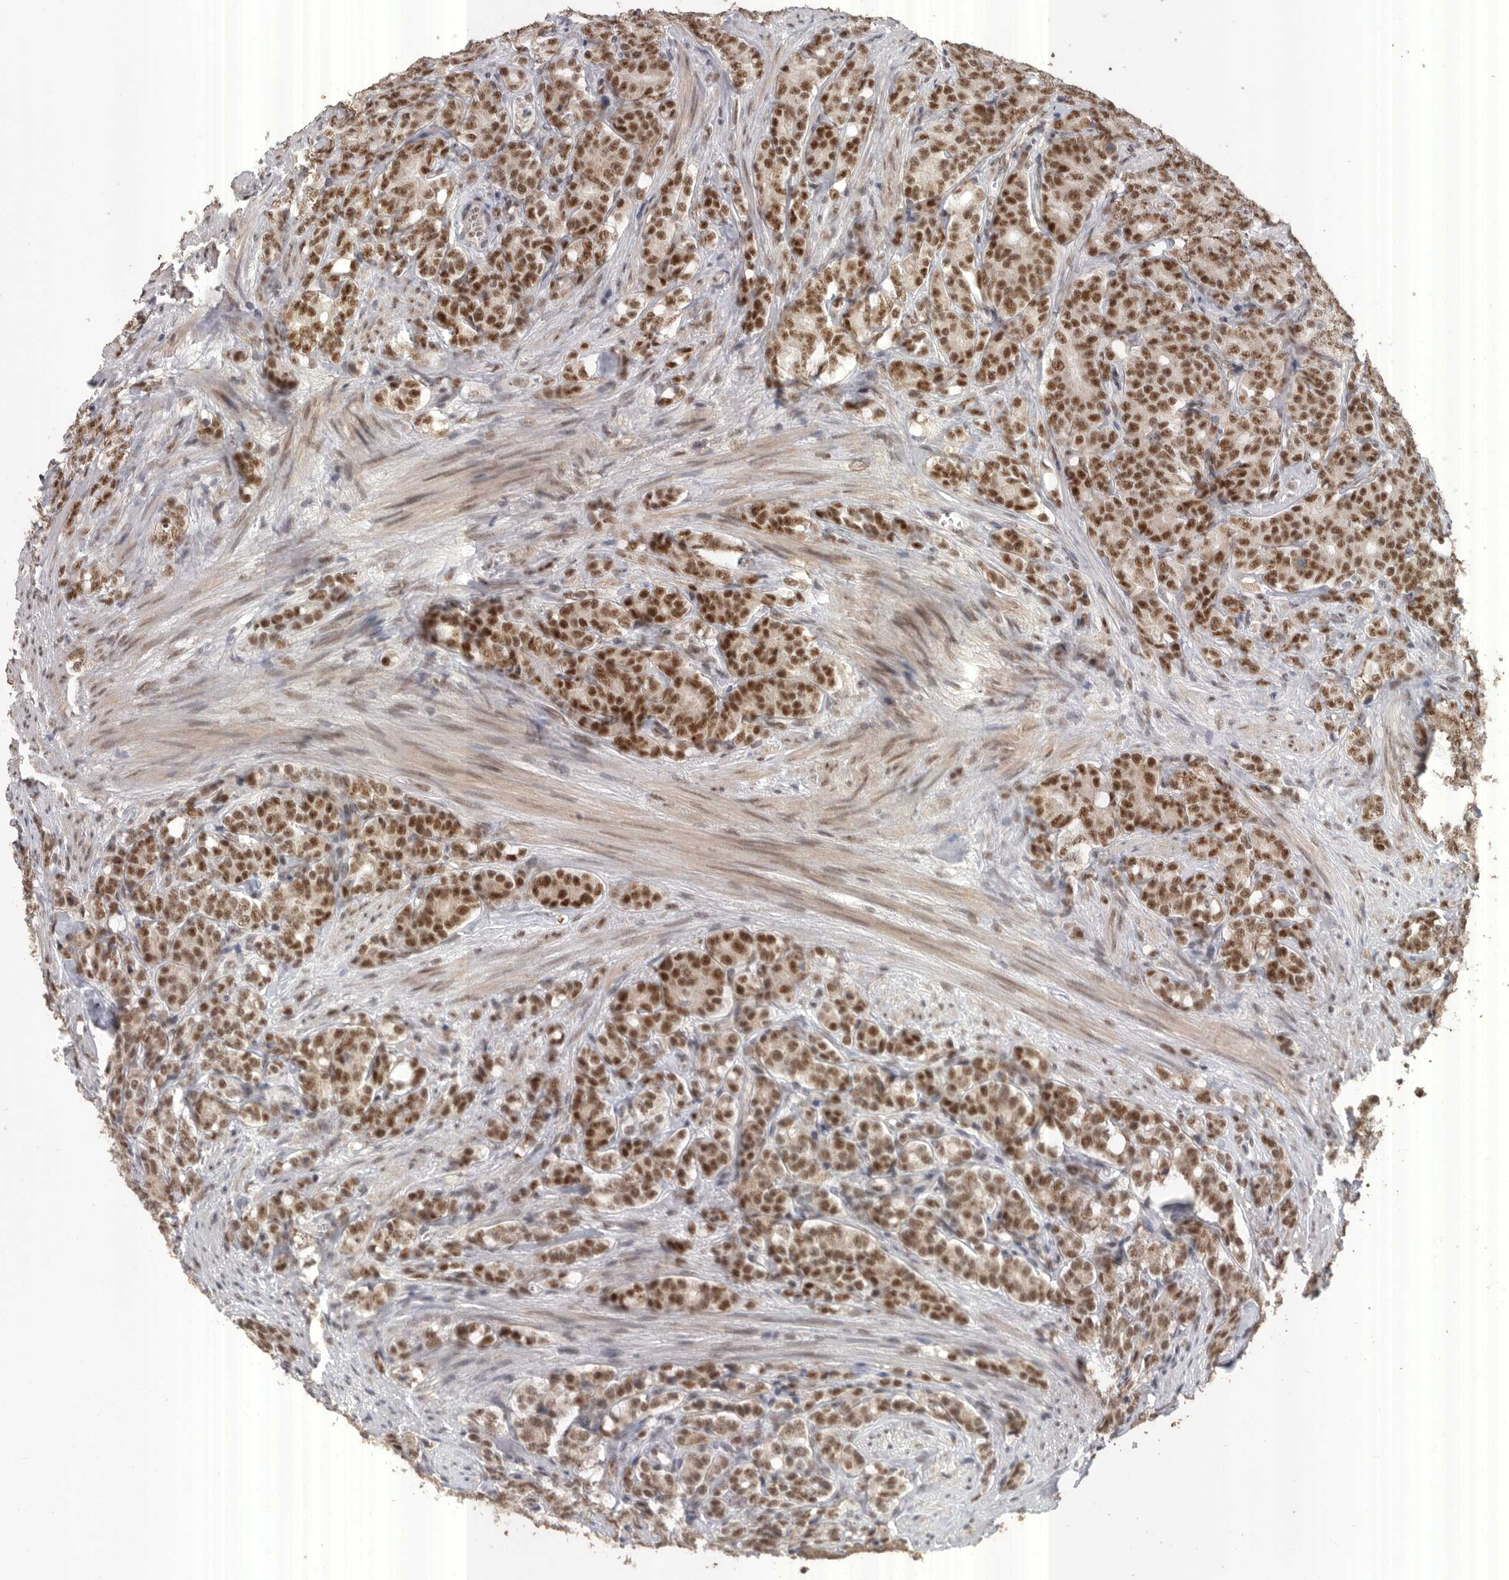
{"staining": {"intensity": "moderate", "quantity": ">75%", "location": "nuclear"}, "tissue": "prostate cancer", "cell_type": "Tumor cells", "image_type": "cancer", "snomed": [{"axis": "morphology", "description": "Adenocarcinoma, High grade"}, {"axis": "topography", "description": "Prostate"}], "caption": "A brown stain shows moderate nuclear staining of a protein in prostate cancer (high-grade adenocarcinoma) tumor cells.", "gene": "PPP1R10", "patient": {"sex": "male", "age": 62}}